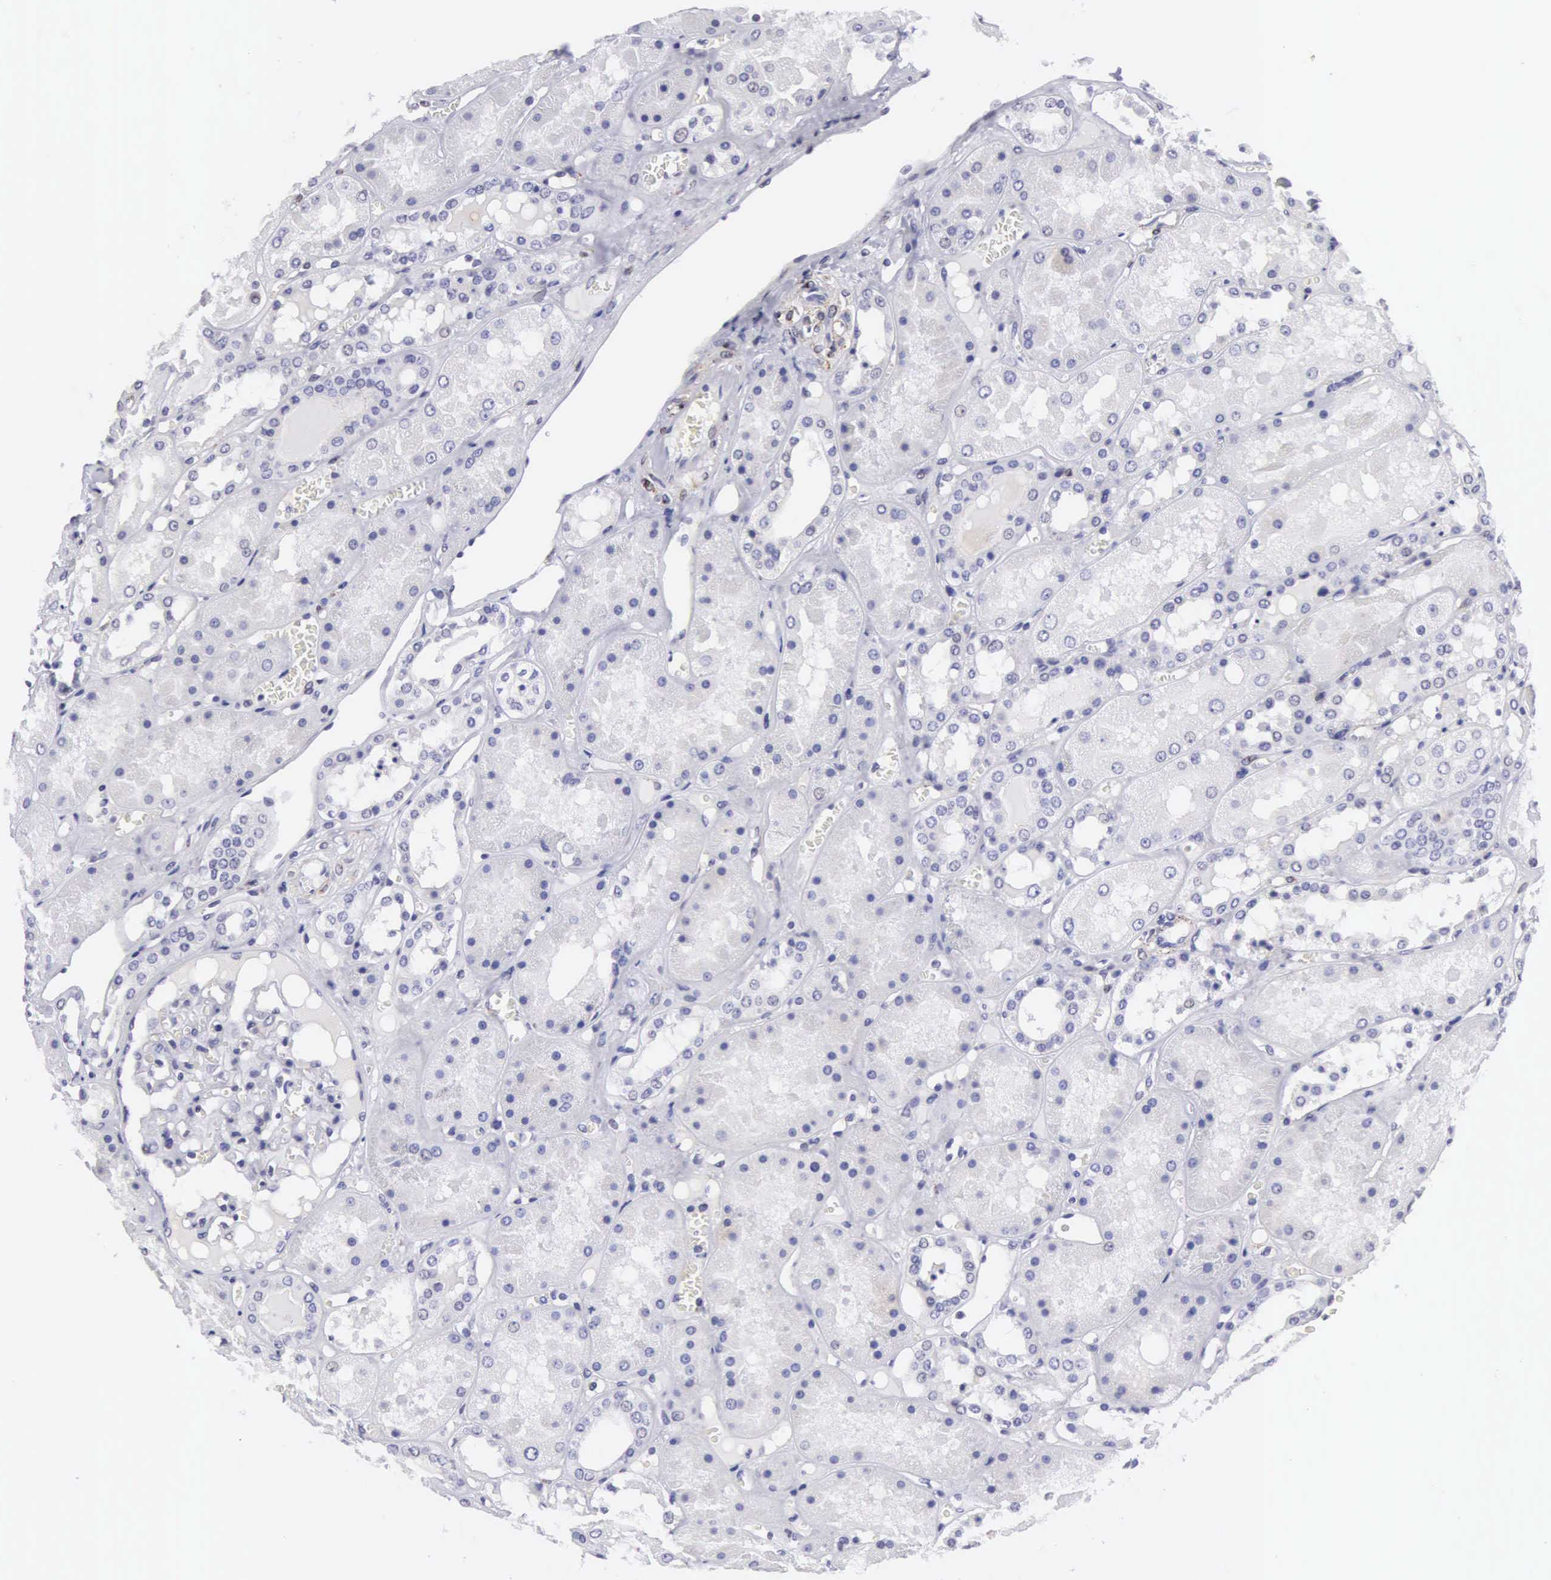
{"staining": {"intensity": "negative", "quantity": "none", "location": "none"}, "tissue": "kidney", "cell_type": "Cells in glomeruli", "image_type": "normal", "snomed": [{"axis": "morphology", "description": "Normal tissue, NOS"}, {"axis": "topography", "description": "Kidney"}], "caption": "Cells in glomeruli show no significant protein expression in unremarkable kidney.", "gene": "ETV6", "patient": {"sex": "male", "age": 36}}